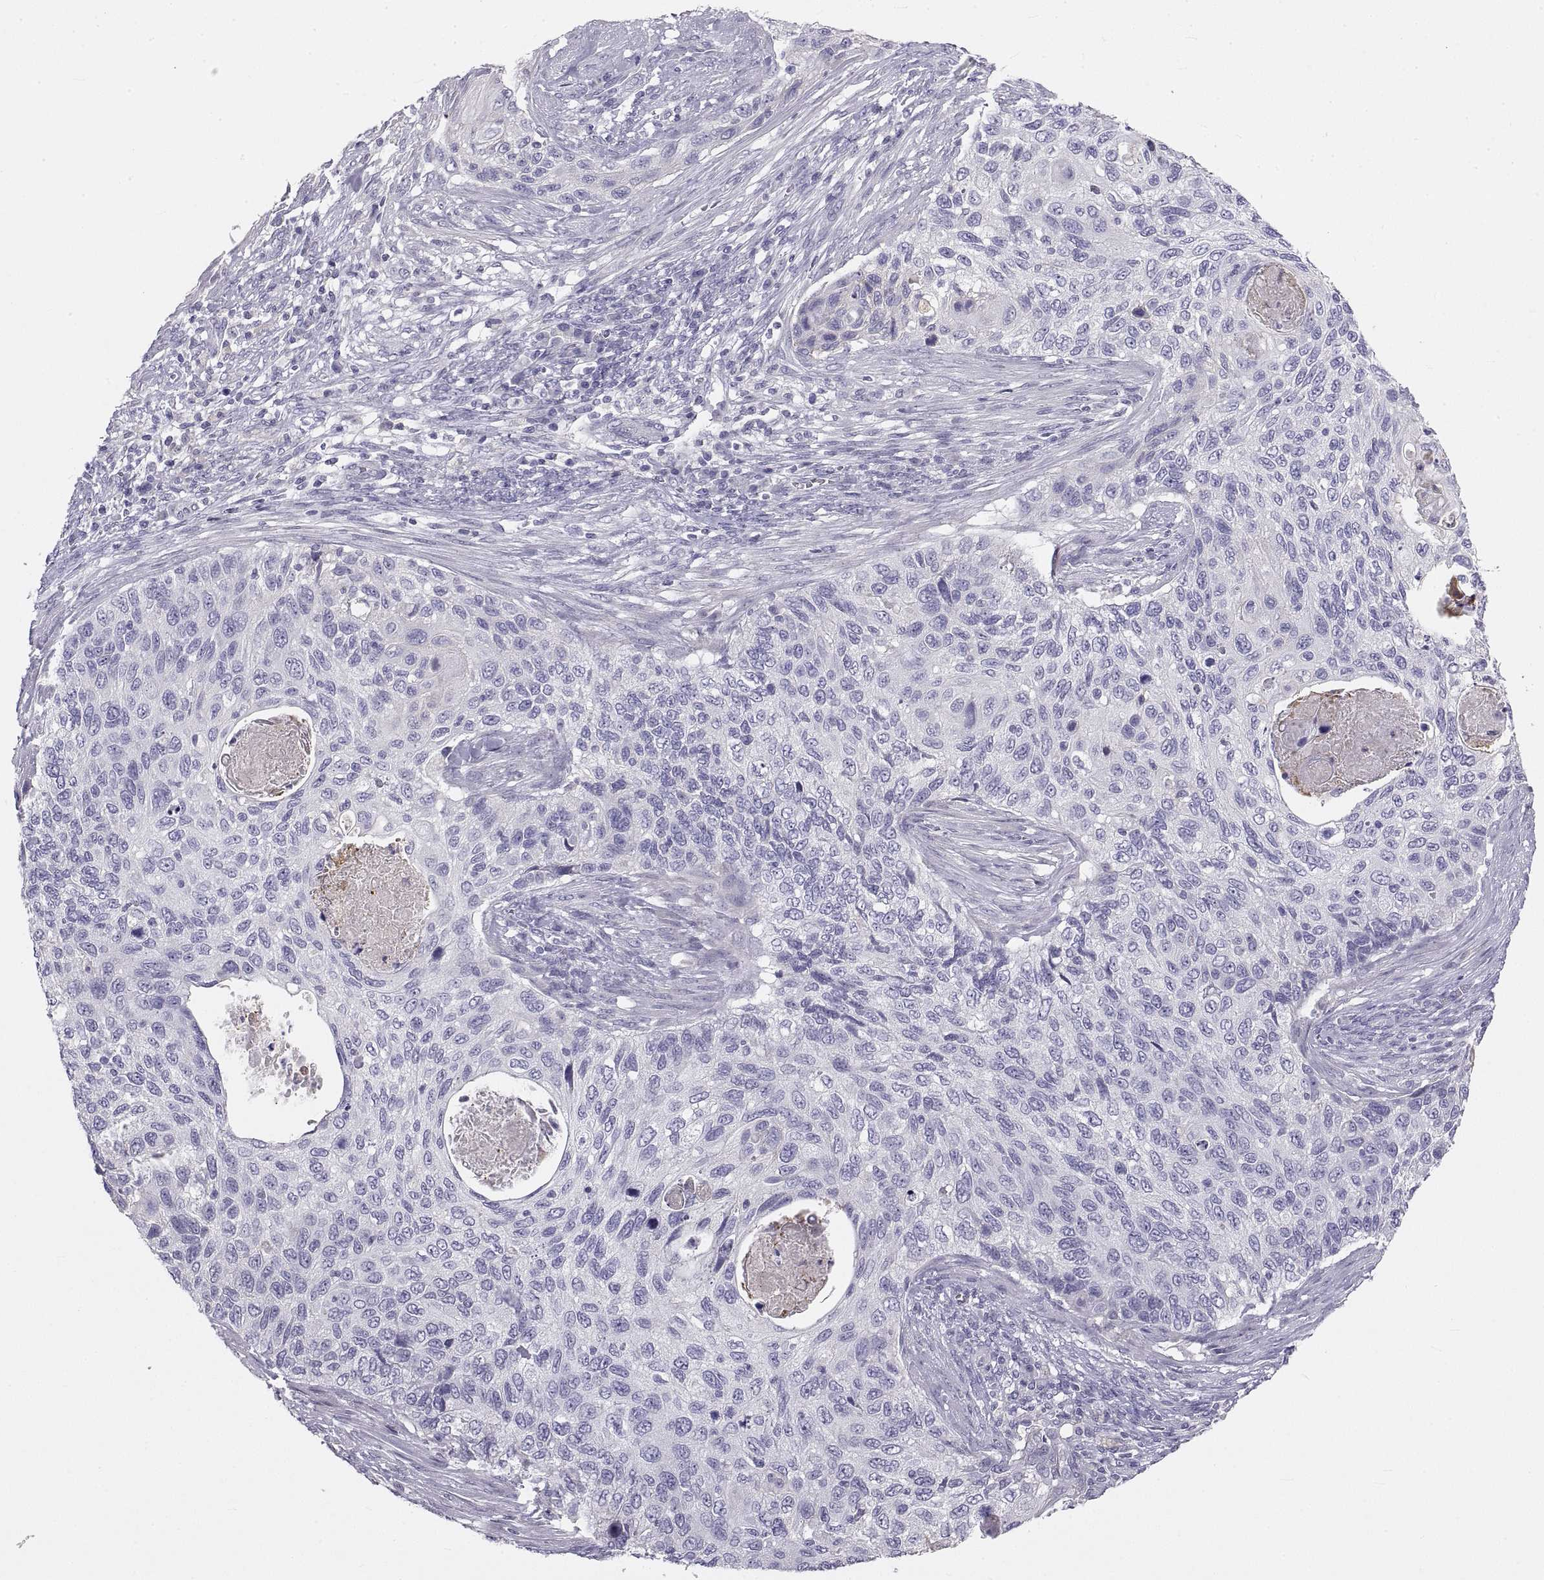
{"staining": {"intensity": "negative", "quantity": "none", "location": "none"}, "tissue": "cervical cancer", "cell_type": "Tumor cells", "image_type": "cancer", "snomed": [{"axis": "morphology", "description": "Squamous cell carcinoma, NOS"}, {"axis": "topography", "description": "Cervix"}], "caption": "Immunohistochemistry histopathology image of cervical cancer stained for a protein (brown), which exhibits no expression in tumor cells. (Stains: DAB immunohistochemistry with hematoxylin counter stain, Microscopy: brightfield microscopy at high magnification).", "gene": "CRYBB3", "patient": {"sex": "female", "age": 70}}